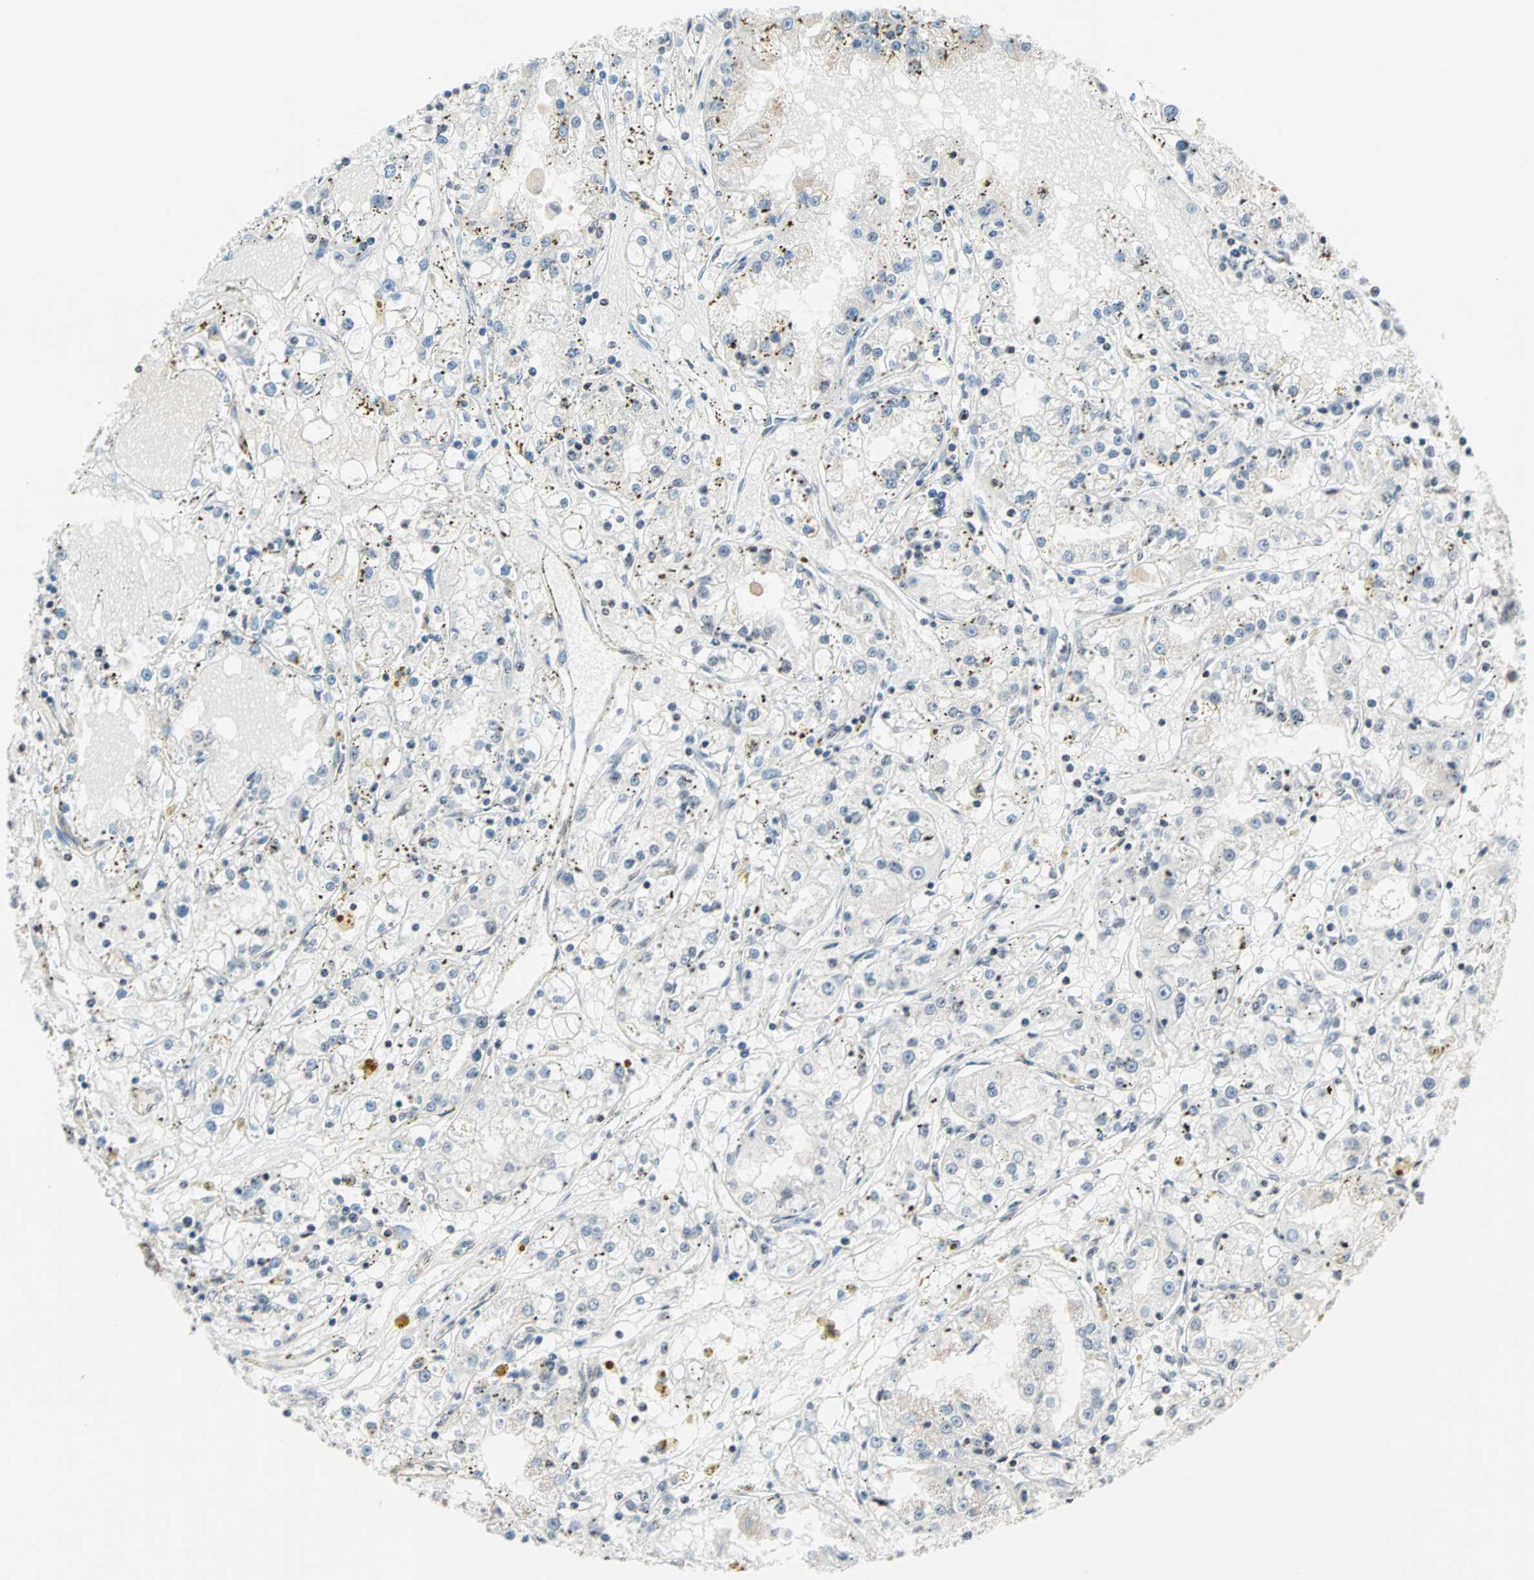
{"staining": {"intensity": "weak", "quantity": "25%-75%", "location": "nuclear"}, "tissue": "renal cancer", "cell_type": "Tumor cells", "image_type": "cancer", "snomed": [{"axis": "morphology", "description": "Adenocarcinoma, NOS"}, {"axis": "topography", "description": "Kidney"}], "caption": "Brown immunohistochemical staining in renal cancer demonstrates weak nuclear positivity in about 25%-75% of tumor cells.", "gene": "CENPA", "patient": {"sex": "male", "age": 56}}